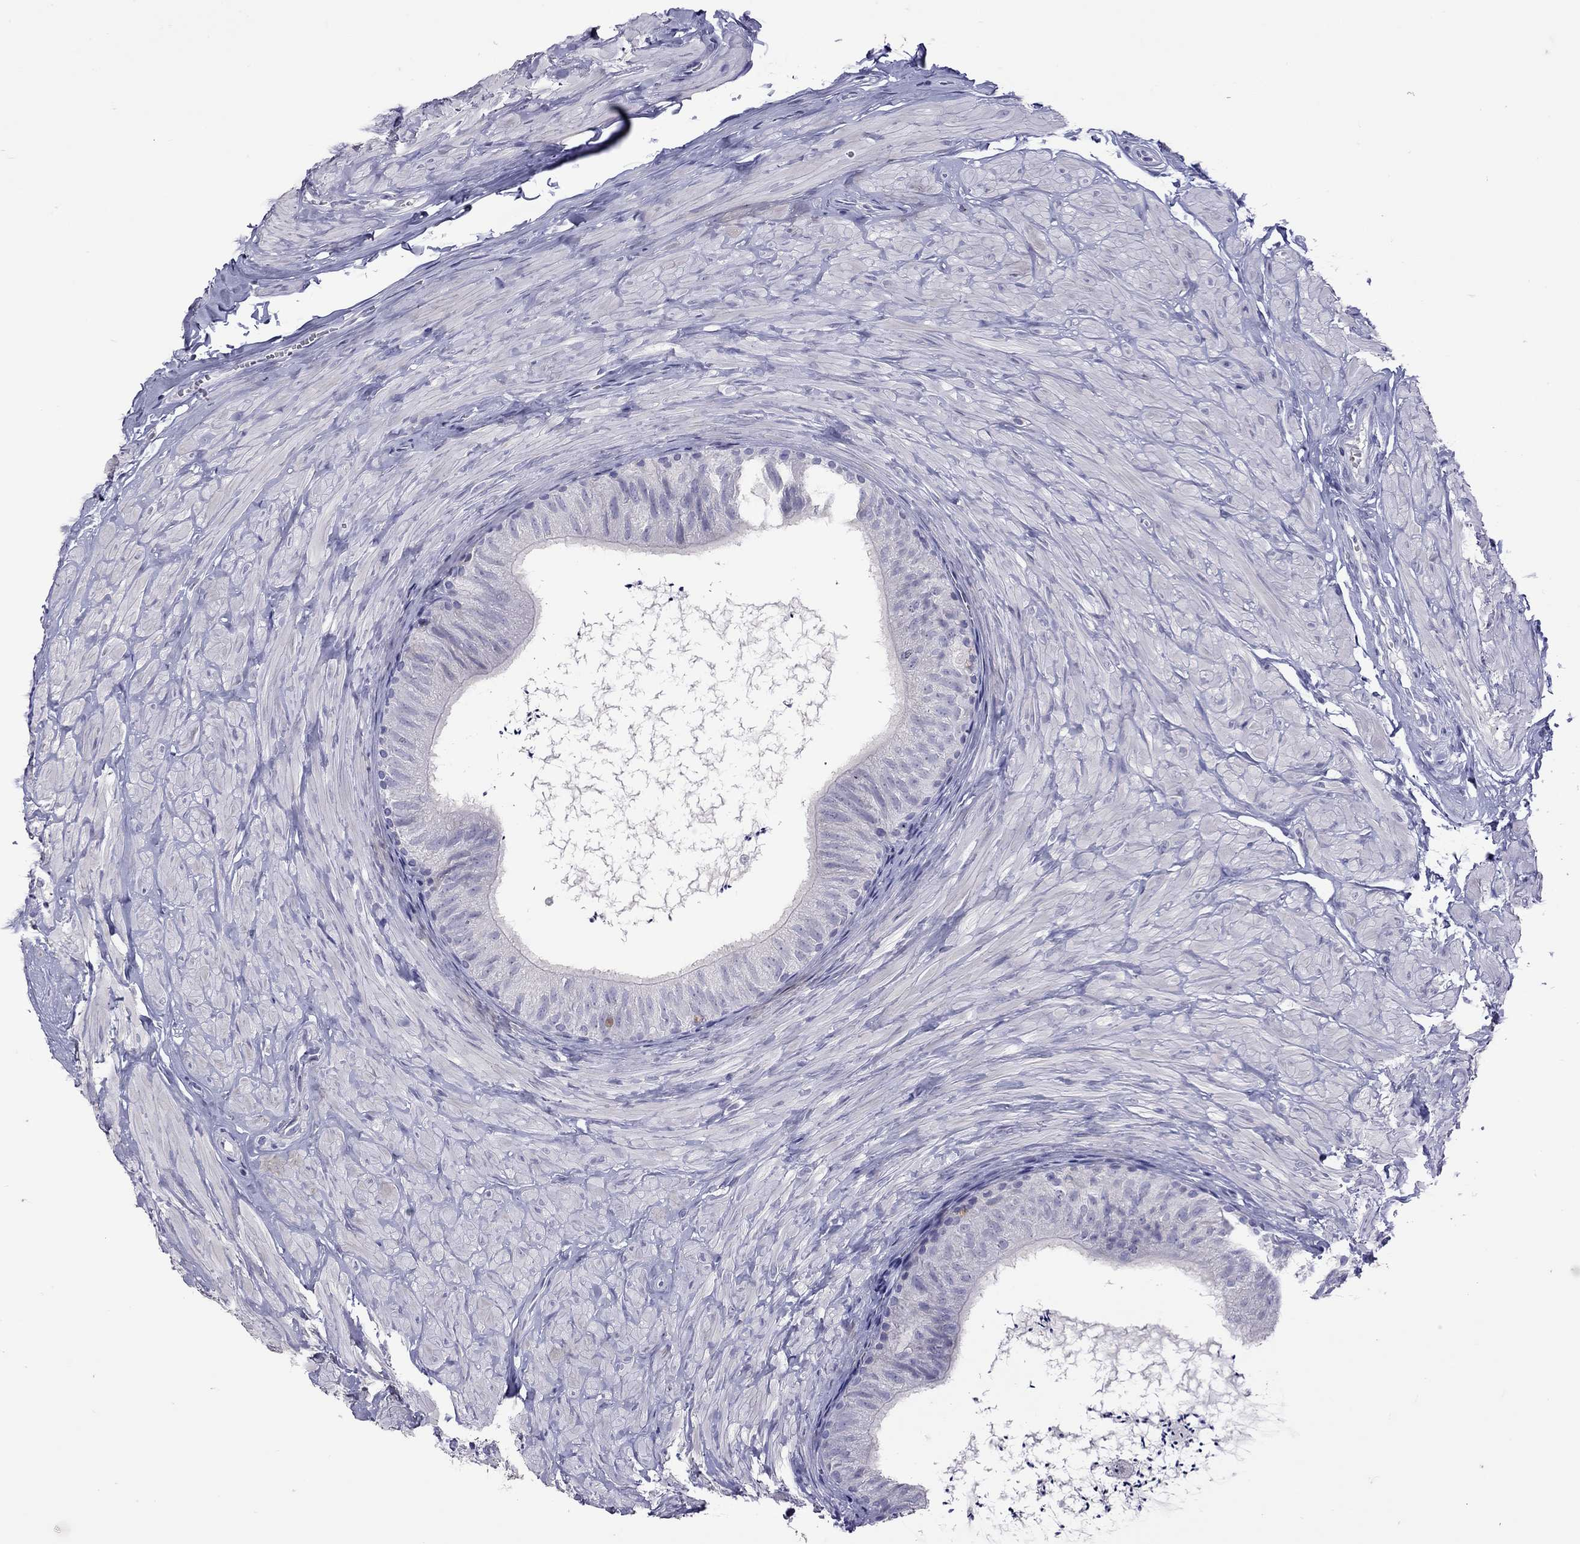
{"staining": {"intensity": "negative", "quantity": "none", "location": "none"}, "tissue": "epididymis", "cell_type": "Glandular cells", "image_type": "normal", "snomed": [{"axis": "morphology", "description": "Normal tissue, NOS"}, {"axis": "topography", "description": "Epididymis"}], "caption": "Immunohistochemistry photomicrograph of benign epididymis stained for a protein (brown), which displays no expression in glandular cells.", "gene": "SLAMF1", "patient": {"sex": "male", "age": 32}}